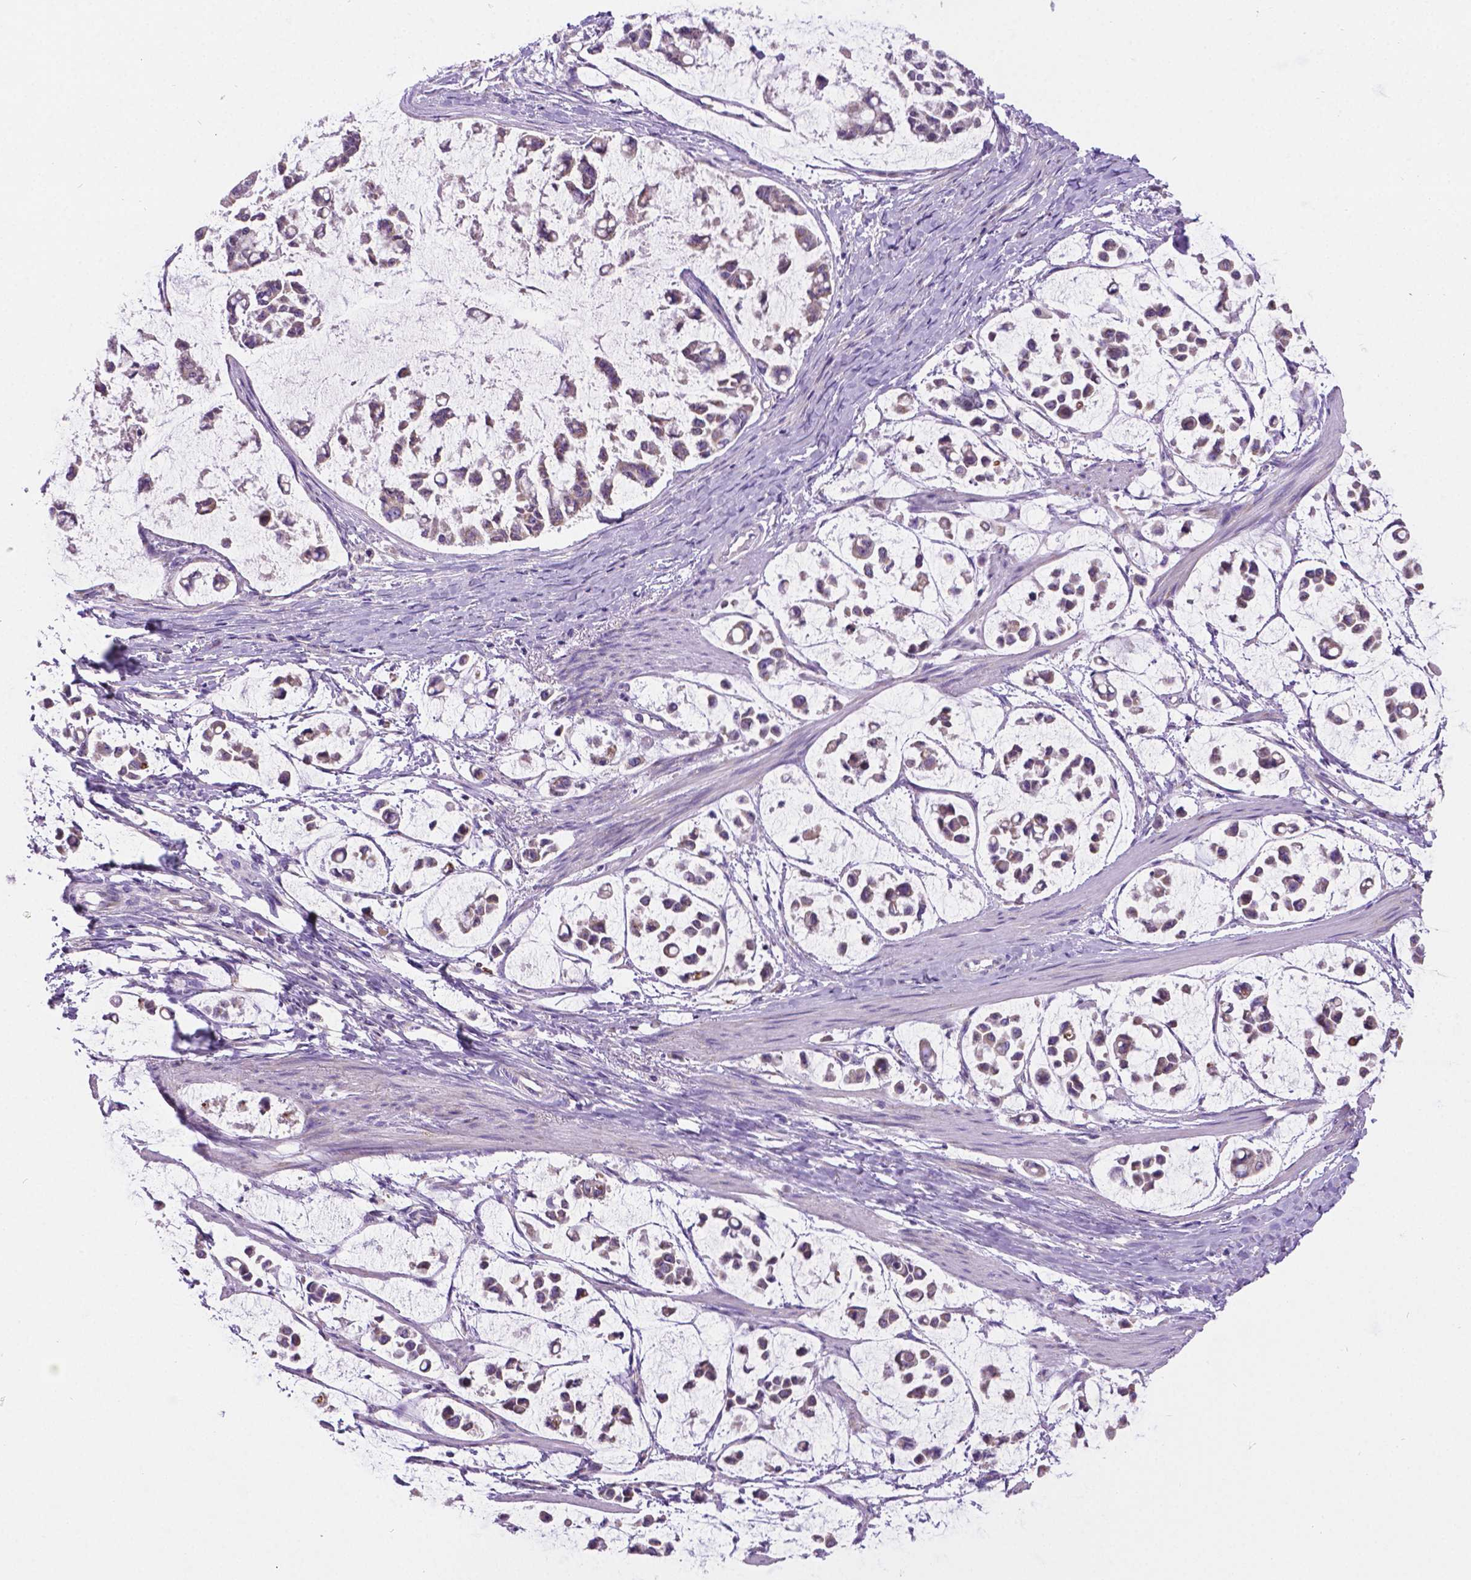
{"staining": {"intensity": "weak", "quantity": "<25%", "location": "cytoplasmic/membranous"}, "tissue": "stomach cancer", "cell_type": "Tumor cells", "image_type": "cancer", "snomed": [{"axis": "morphology", "description": "Adenocarcinoma, NOS"}, {"axis": "topography", "description": "Stomach"}], "caption": "This is a histopathology image of immunohistochemistry (IHC) staining of stomach adenocarcinoma, which shows no expression in tumor cells.", "gene": "CSPG5", "patient": {"sex": "male", "age": 82}}